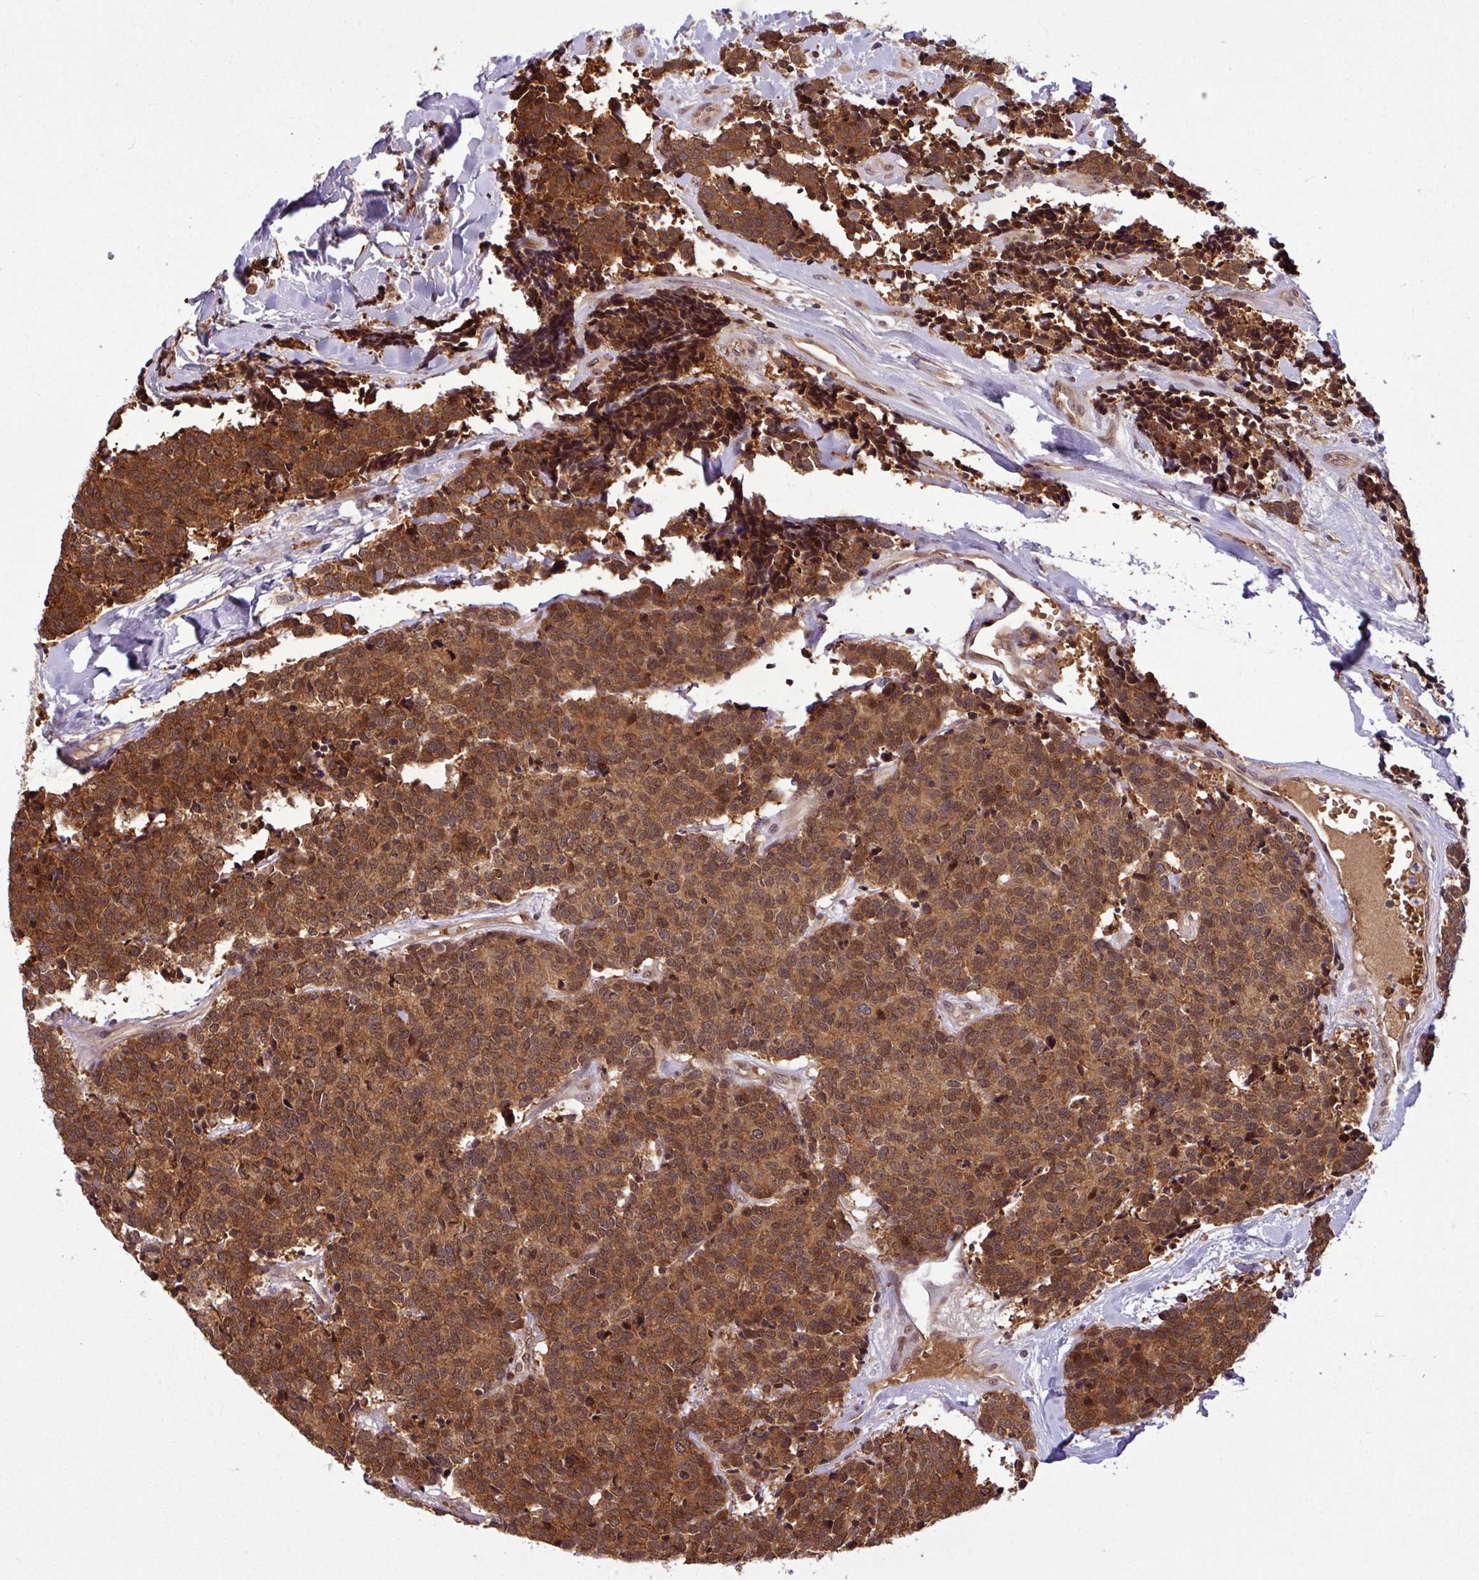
{"staining": {"intensity": "strong", "quantity": ">75%", "location": "cytoplasmic/membranous"}, "tissue": "carcinoid", "cell_type": "Tumor cells", "image_type": "cancer", "snomed": [{"axis": "morphology", "description": "Carcinoid, malignant, NOS"}, {"axis": "topography", "description": "Skin"}], "caption": "About >75% of tumor cells in carcinoid (malignant) exhibit strong cytoplasmic/membranous protein expression as visualized by brown immunohistochemical staining.", "gene": "C7orf50", "patient": {"sex": "female", "age": 79}}